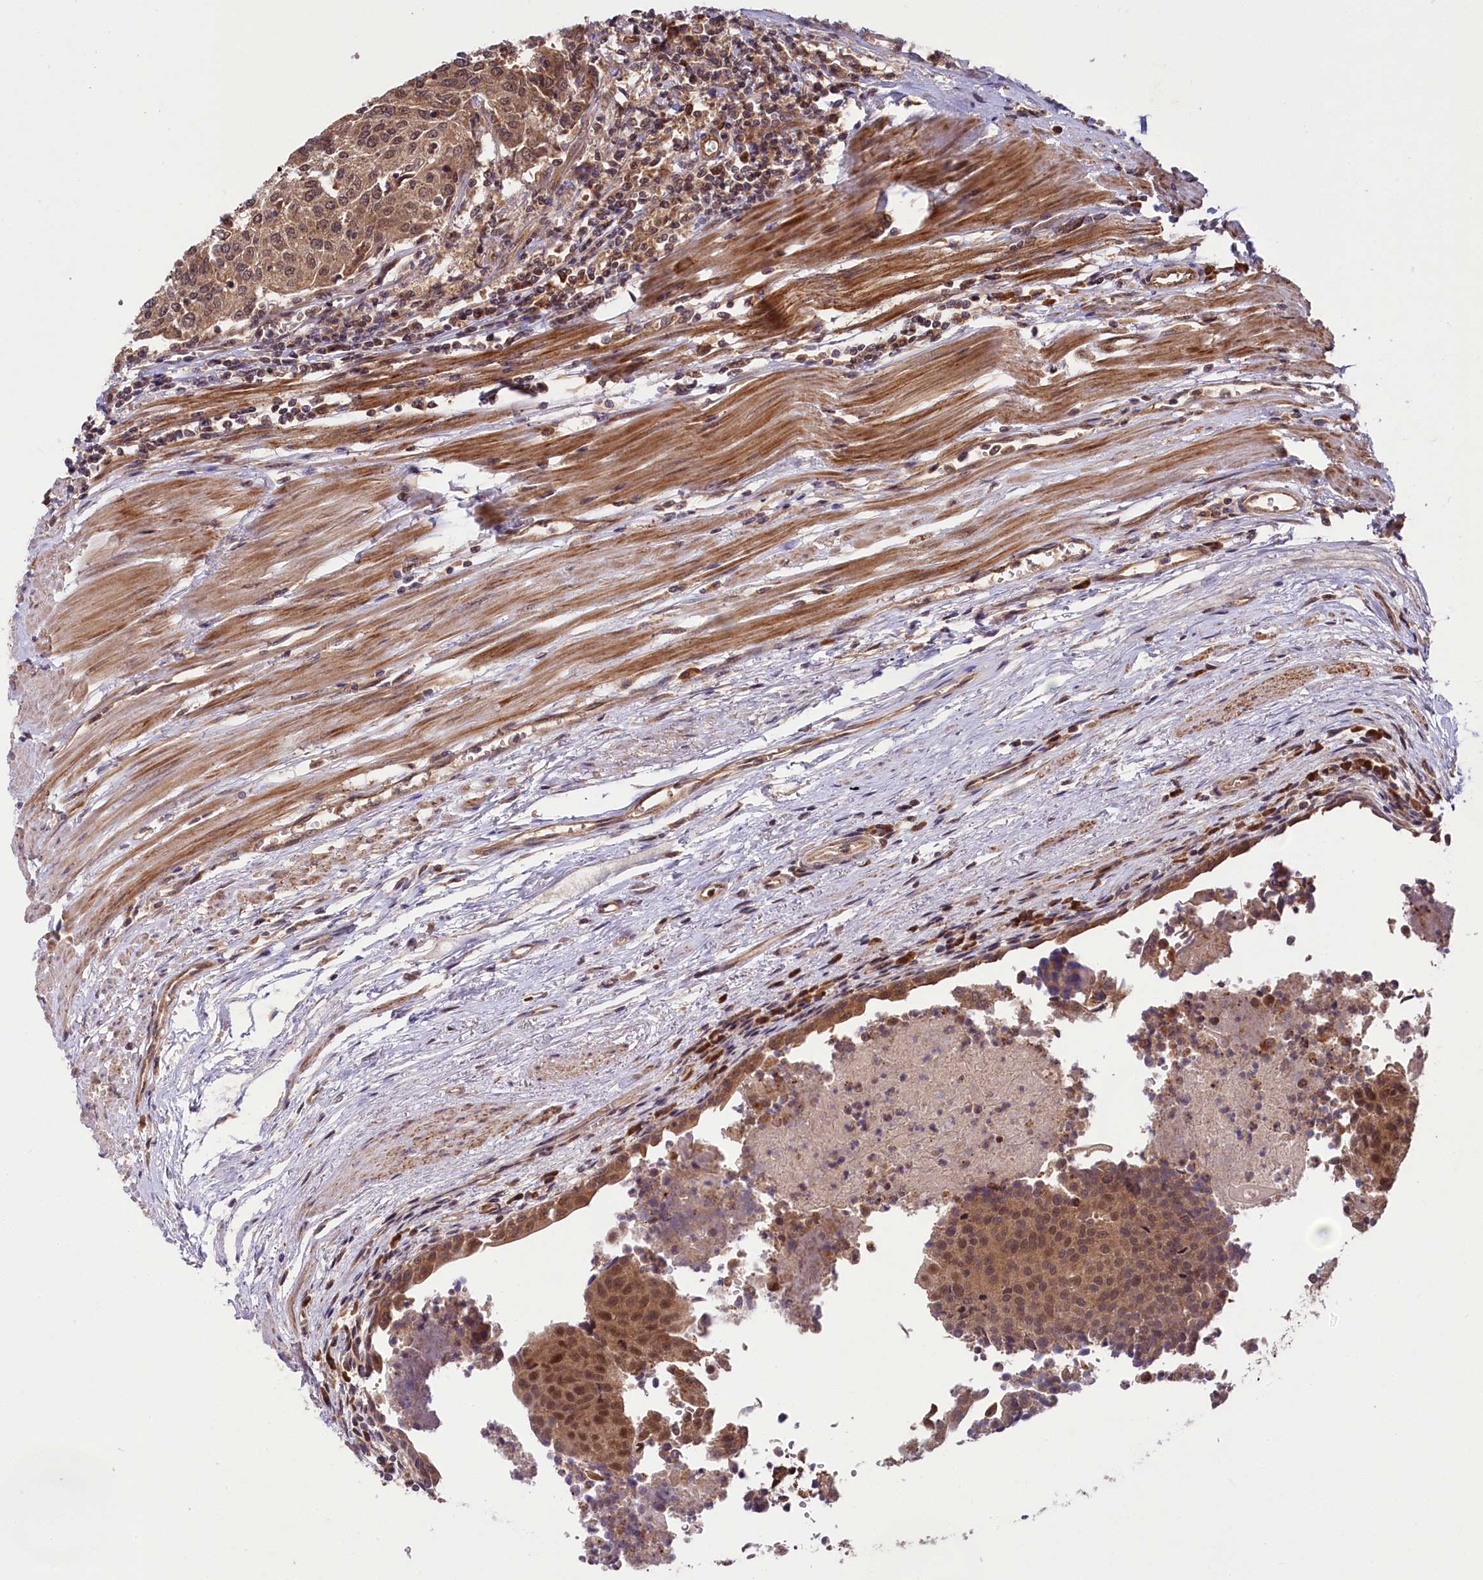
{"staining": {"intensity": "moderate", "quantity": ">75%", "location": "cytoplasmic/membranous,nuclear"}, "tissue": "urothelial cancer", "cell_type": "Tumor cells", "image_type": "cancer", "snomed": [{"axis": "morphology", "description": "Urothelial carcinoma, High grade"}, {"axis": "topography", "description": "Urinary bladder"}], "caption": "IHC histopathology image of urothelial cancer stained for a protein (brown), which reveals medium levels of moderate cytoplasmic/membranous and nuclear staining in about >75% of tumor cells.", "gene": "UBE3A", "patient": {"sex": "female", "age": 85}}